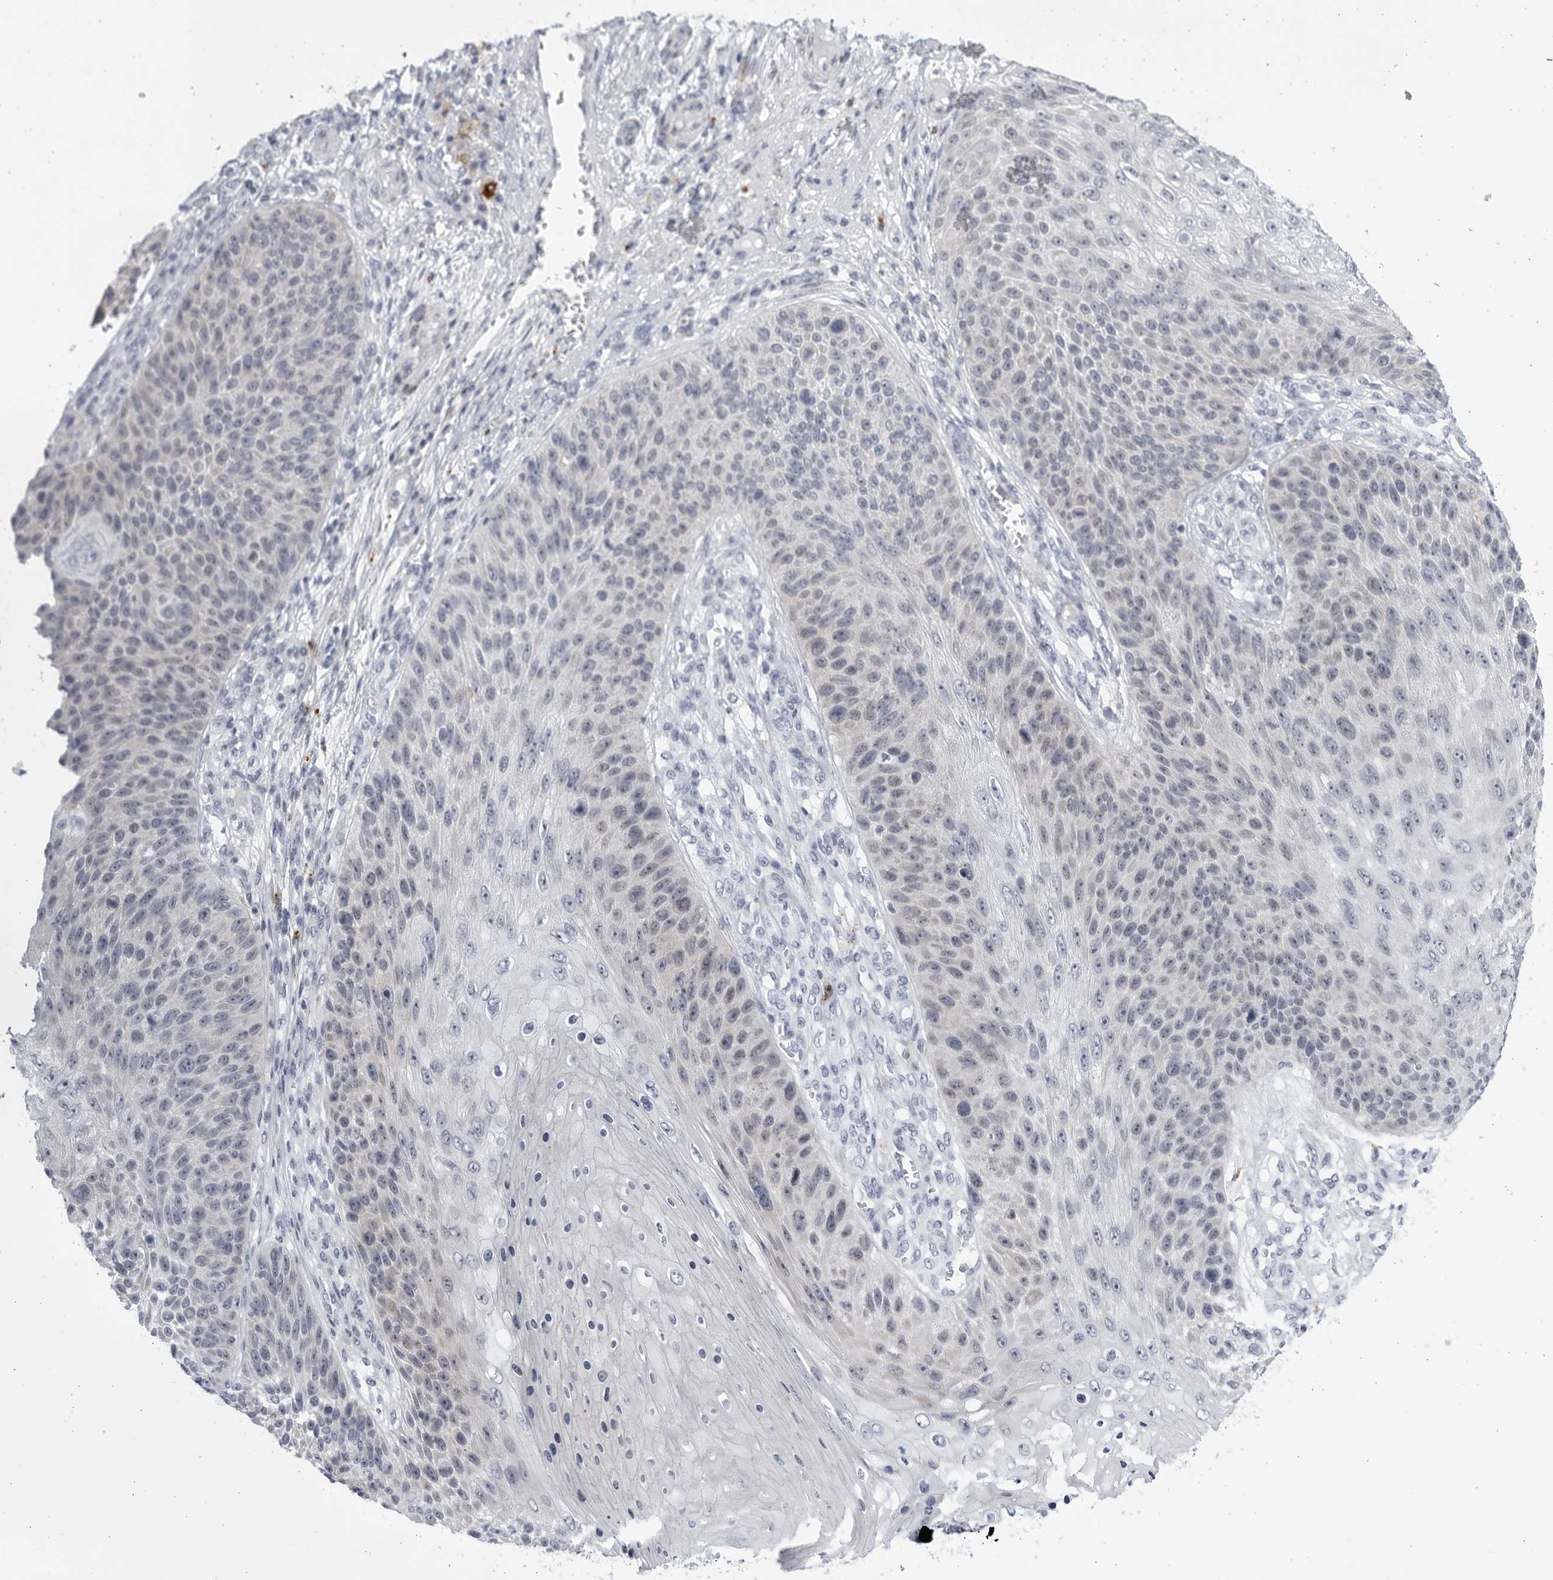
{"staining": {"intensity": "negative", "quantity": "none", "location": "none"}, "tissue": "skin cancer", "cell_type": "Tumor cells", "image_type": "cancer", "snomed": [{"axis": "morphology", "description": "Squamous cell carcinoma, NOS"}, {"axis": "topography", "description": "Skin"}], "caption": "IHC histopathology image of skin squamous cell carcinoma stained for a protein (brown), which exhibits no staining in tumor cells. (IHC, brightfield microscopy, high magnification).", "gene": "CCDC181", "patient": {"sex": "female", "age": 88}}